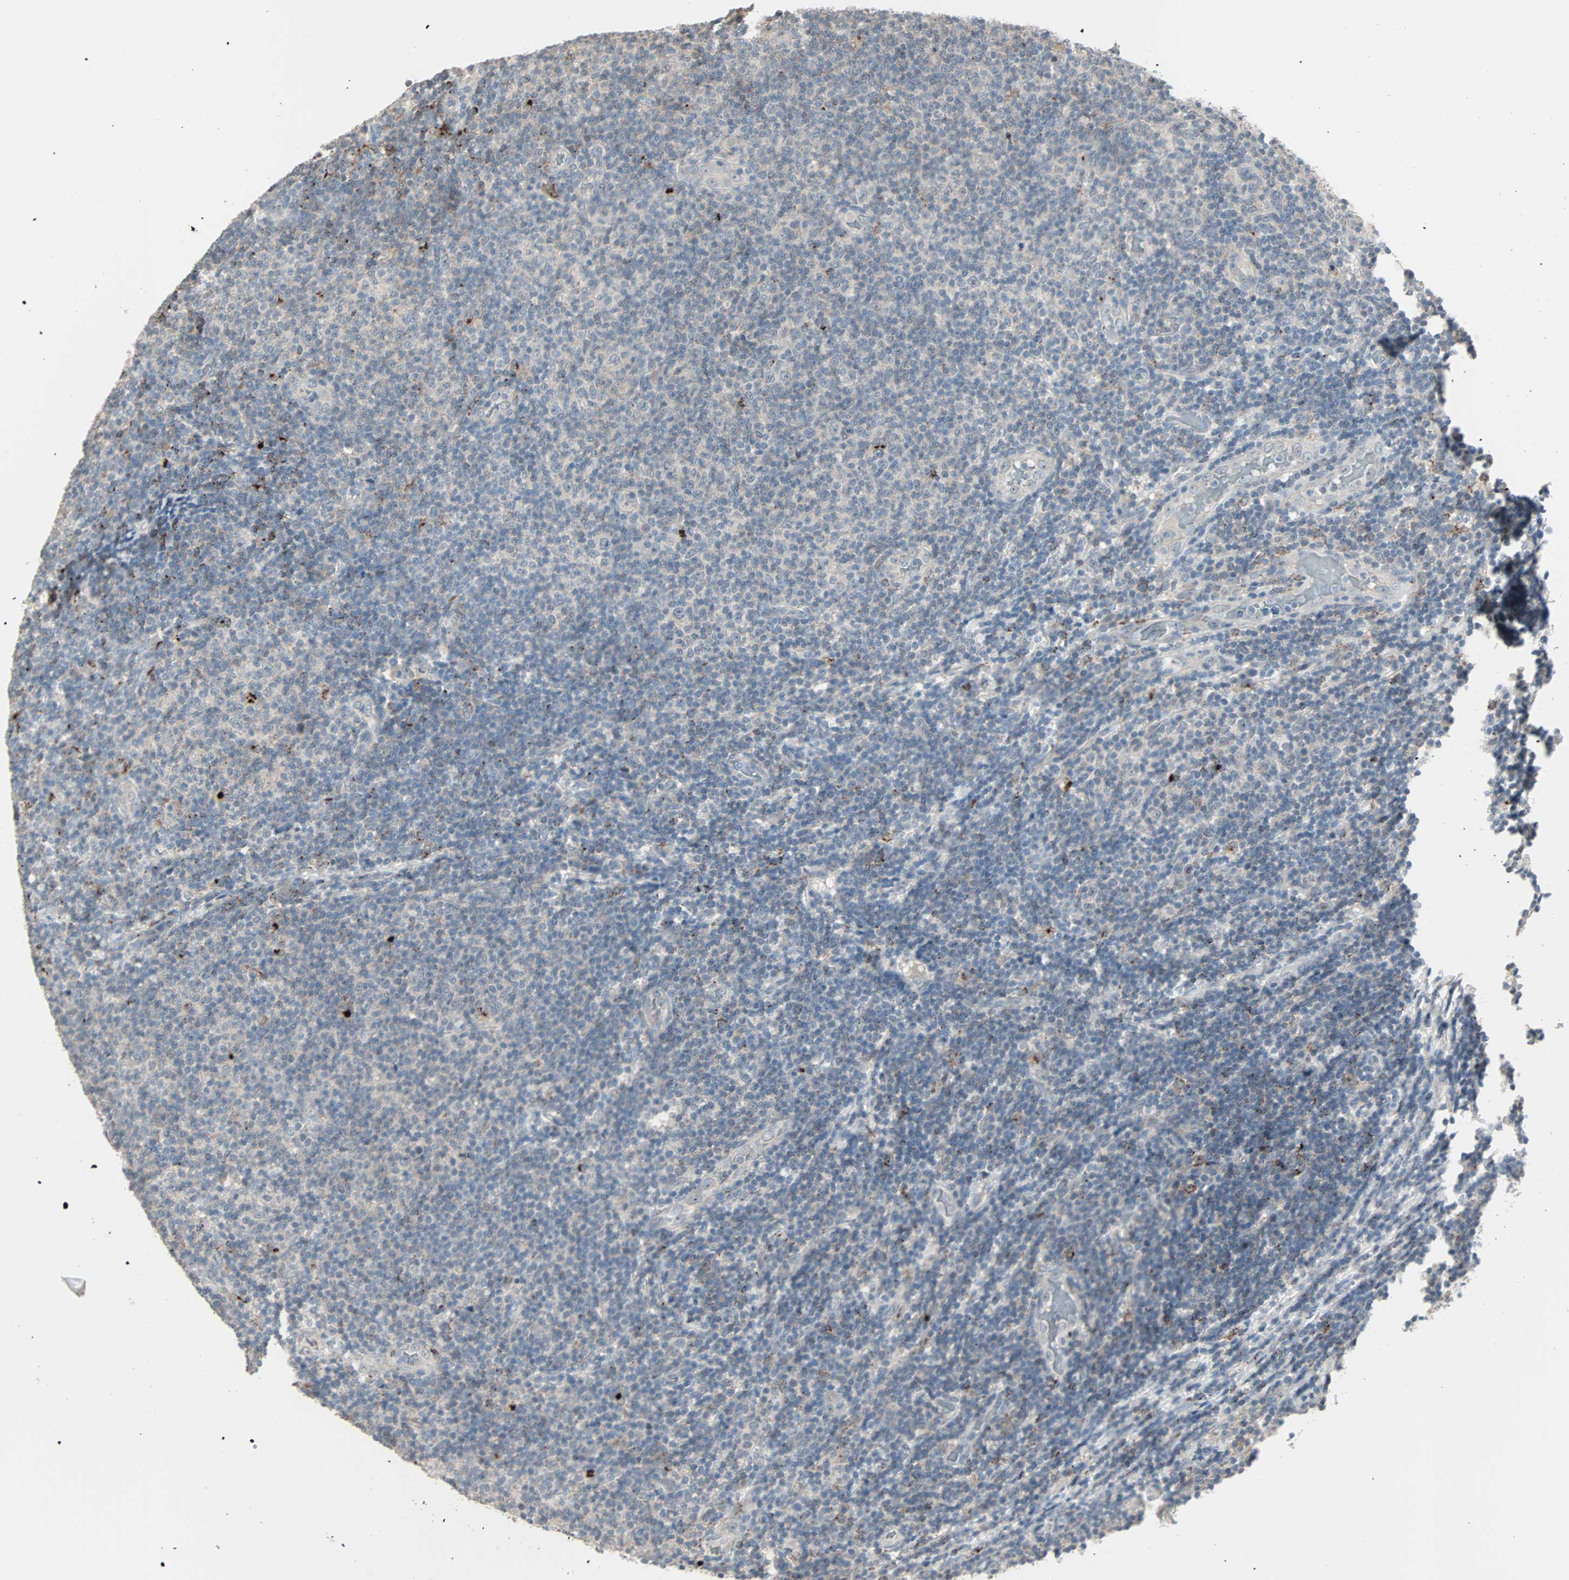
{"staining": {"intensity": "moderate", "quantity": "<25%", "location": "cytoplasmic/membranous"}, "tissue": "lymphoma", "cell_type": "Tumor cells", "image_type": "cancer", "snomed": [{"axis": "morphology", "description": "Malignant lymphoma, non-Hodgkin's type, Low grade"}, {"axis": "topography", "description": "Lymph node"}], "caption": "Protein expression analysis of human low-grade malignant lymphoma, non-Hodgkin's type reveals moderate cytoplasmic/membranous staining in about <25% of tumor cells.", "gene": "KDM4A", "patient": {"sex": "male", "age": 83}}